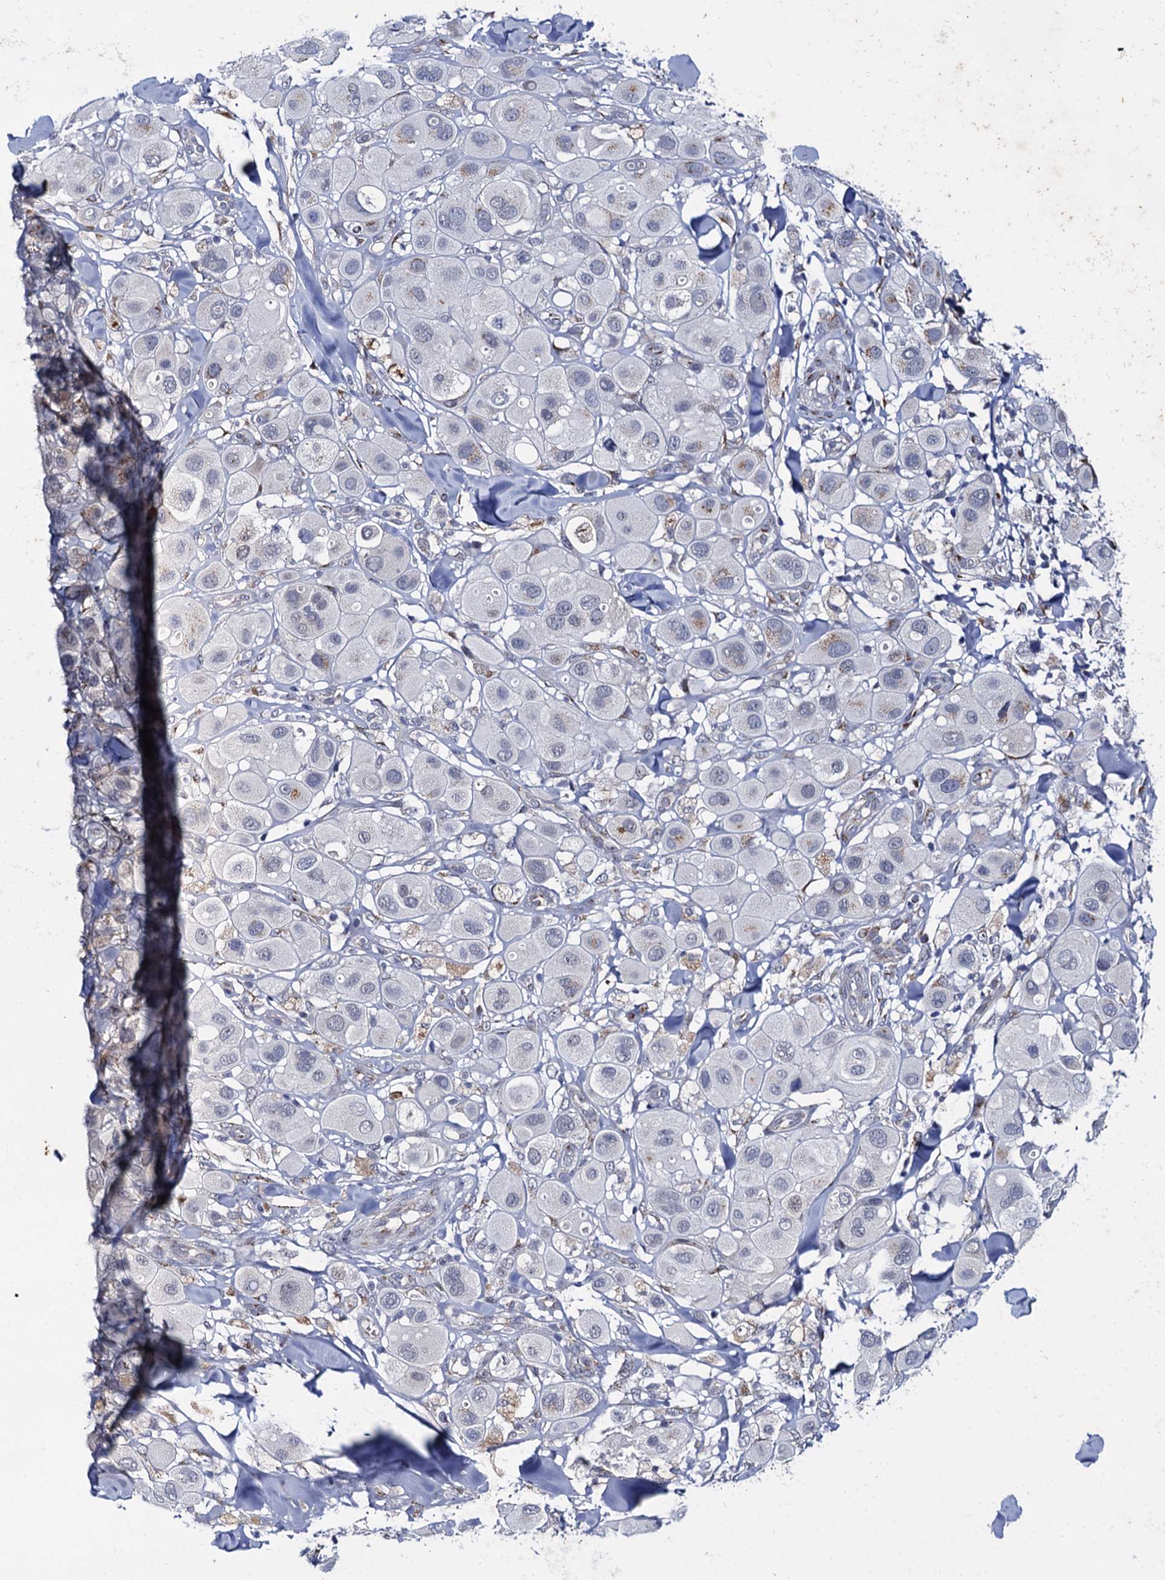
{"staining": {"intensity": "negative", "quantity": "none", "location": "none"}, "tissue": "melanoma", "cell_type": "Tumor cells", "image_type": "cancer", "snomed": [{"axis": "morphology", "description": "Malignant melanoma, Metastatic site"}, {"axis": "topography", "description": "Skin"}], "caption": "Immunohistochemistry micrograph of malignant melanoma (metastatic site) stained for a protein (brown), which exhibits no staining in tumor cells. The staining was performed using DAB (3,3'-diaminobenzidine) to visualize the protein expression in brown, while the nuclei were stained in blue with hematoxylin (Magnification: 20x).", "gene": "THAP2", "patient": {"sex": "male", "age": 41}}